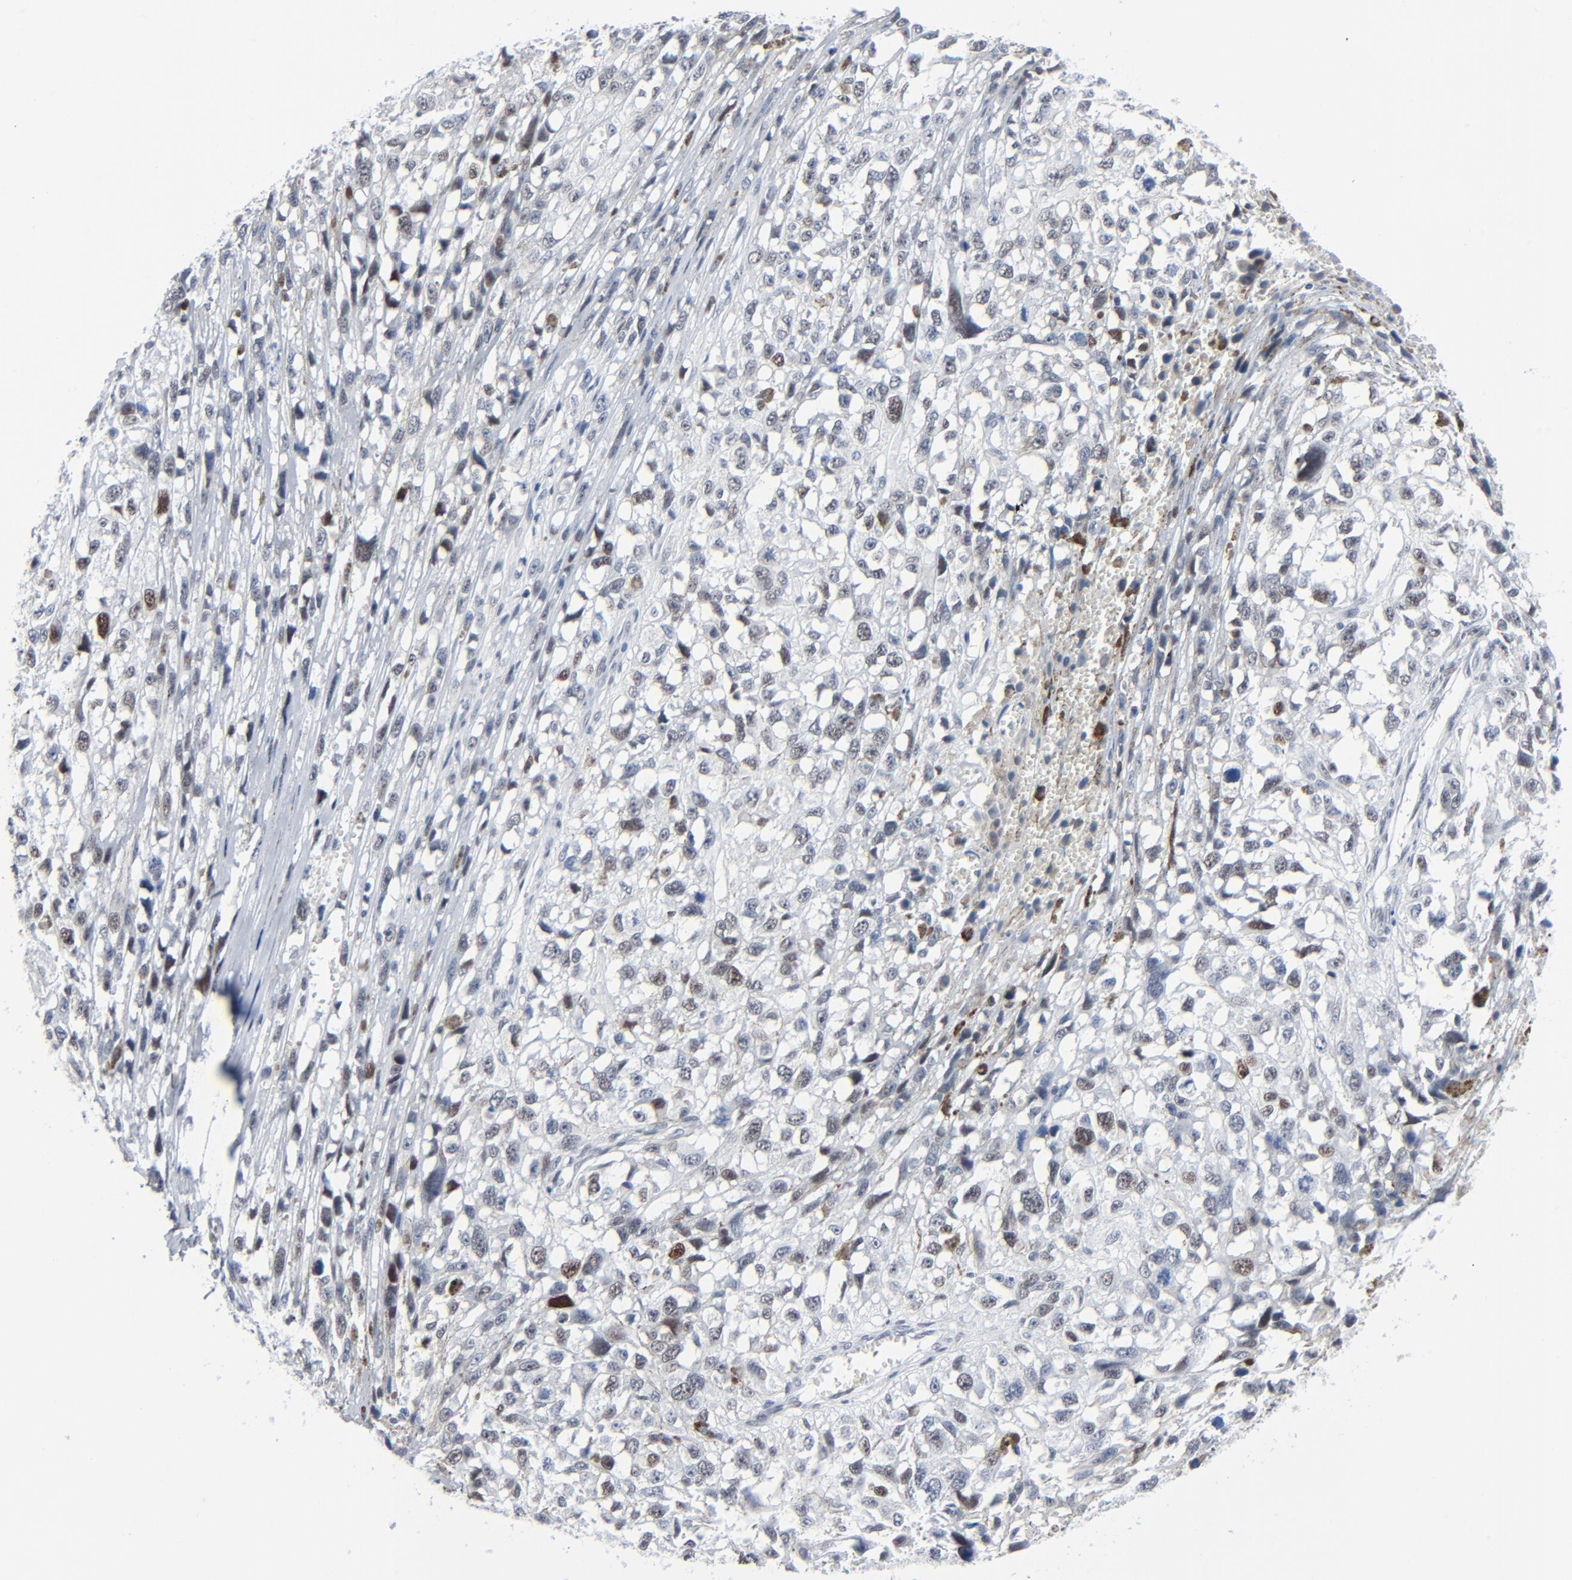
{"staining": {"intensity": "weak", "quantity": "<25%", "location": "nuclear"}, "tissue": "melanoma", "cell_type": "Tumor cells", "image_type": "cancer", "snomed": [{"axis": "morphology", "description": "Malignant melanoma, Metastatic site"}, {"axis": "topography", "description": "Lymph node"}], "caption": "High magnification brightfield microscopy of melanoma stained with DAB (3,3'-diaminobenzidine) (brown) and counterstained with hematoxylin (blue): tumor cells show no significant expression.", "gene": "SIRT1", "patient": {"sex": "male", "age": 59}}